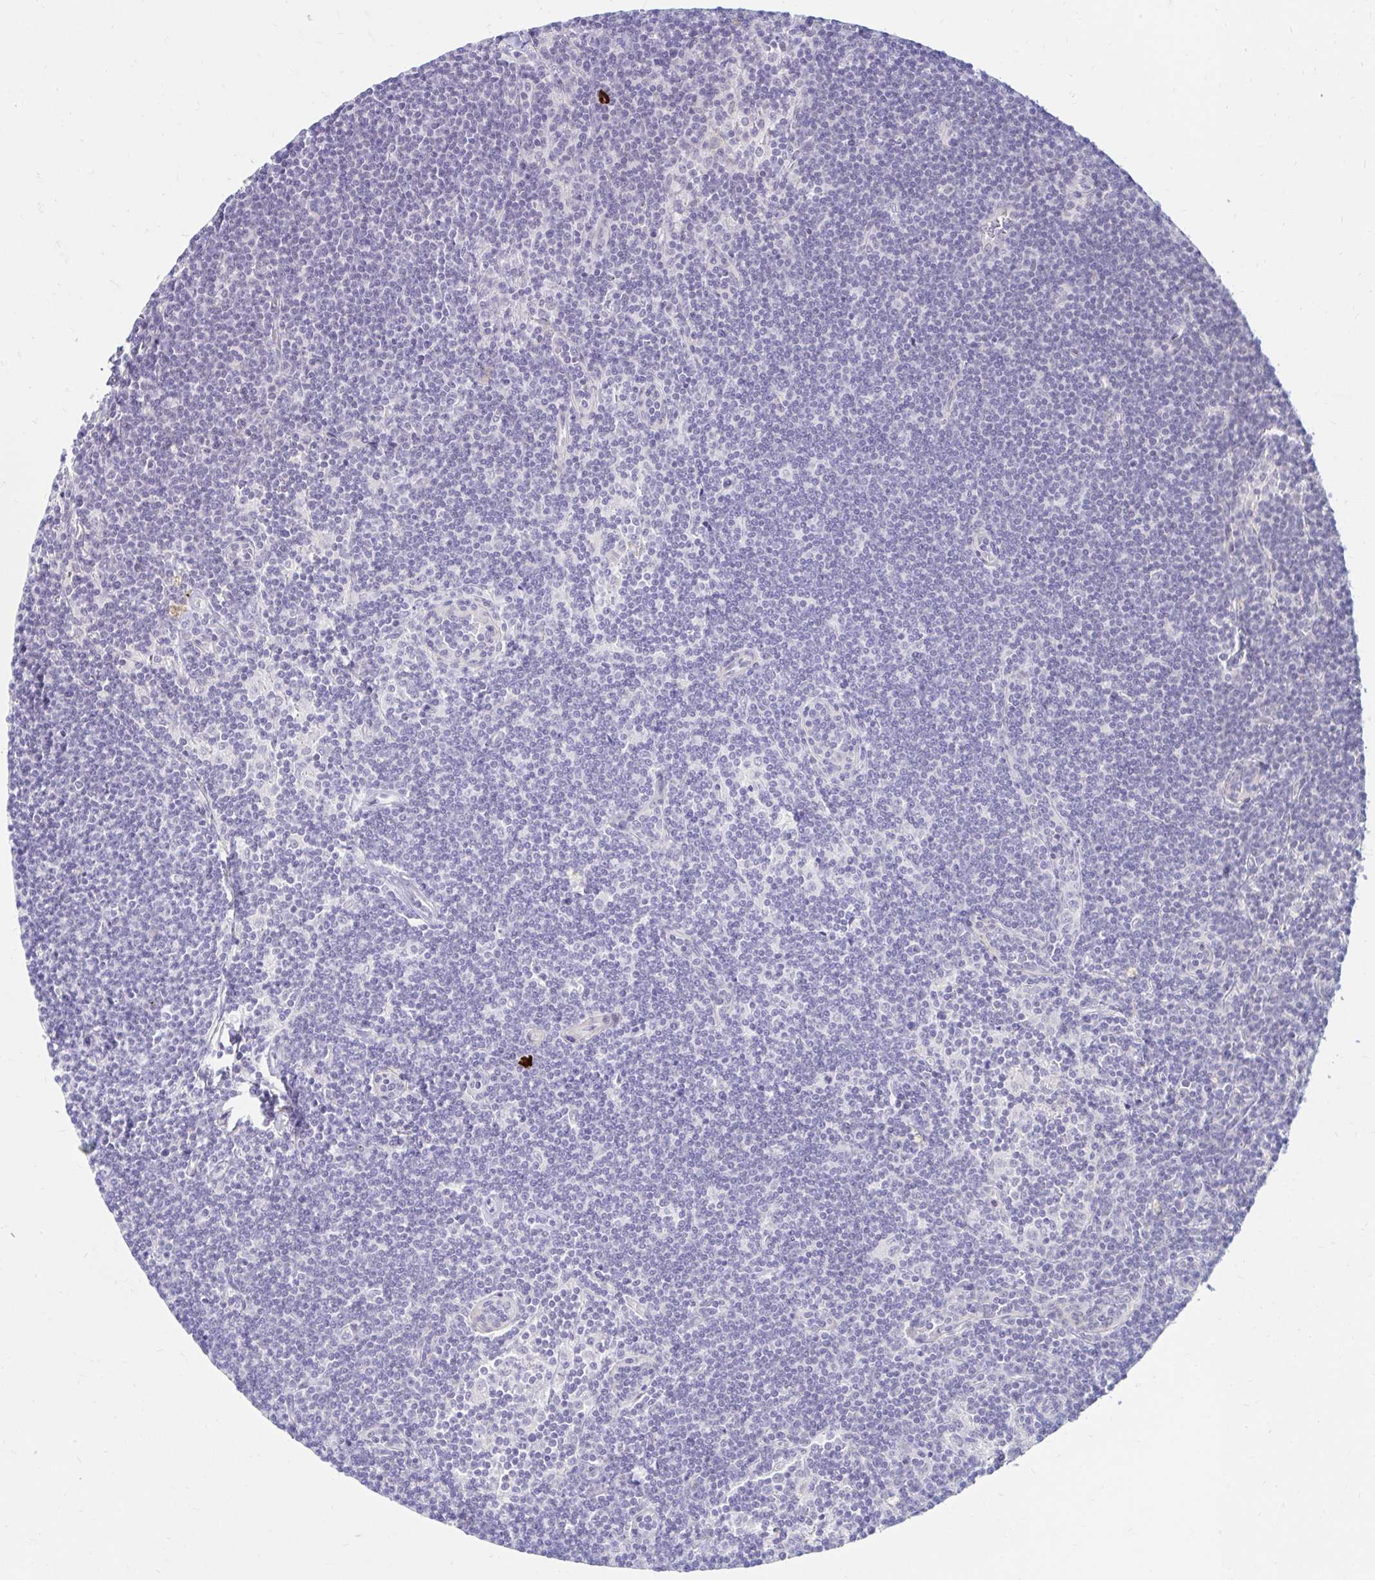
{"staining": {"intensity": "negative", "quantity": "none", "location": "none"}, "tissue": "lymphoma", "cell_type": "Tumor cells", "image_type": "cancer", "snomed": [{"axis": "morphology", "description": "Malignant lymphoma, non-Hodgkin's type, Low grade"}, {"axis": "topography", "description": "Lymph node"}], "caption": "An immunohistochemistry image of malignant lymphoma, non-Hodgkin's type (low-grade) is shown. There is no staining in tumor cells of malignant lymphoma, non-Hodgkin's type (low-grade).", "gene": "GUCY1A1", "patient": {"sex": "female", "age": 73}}